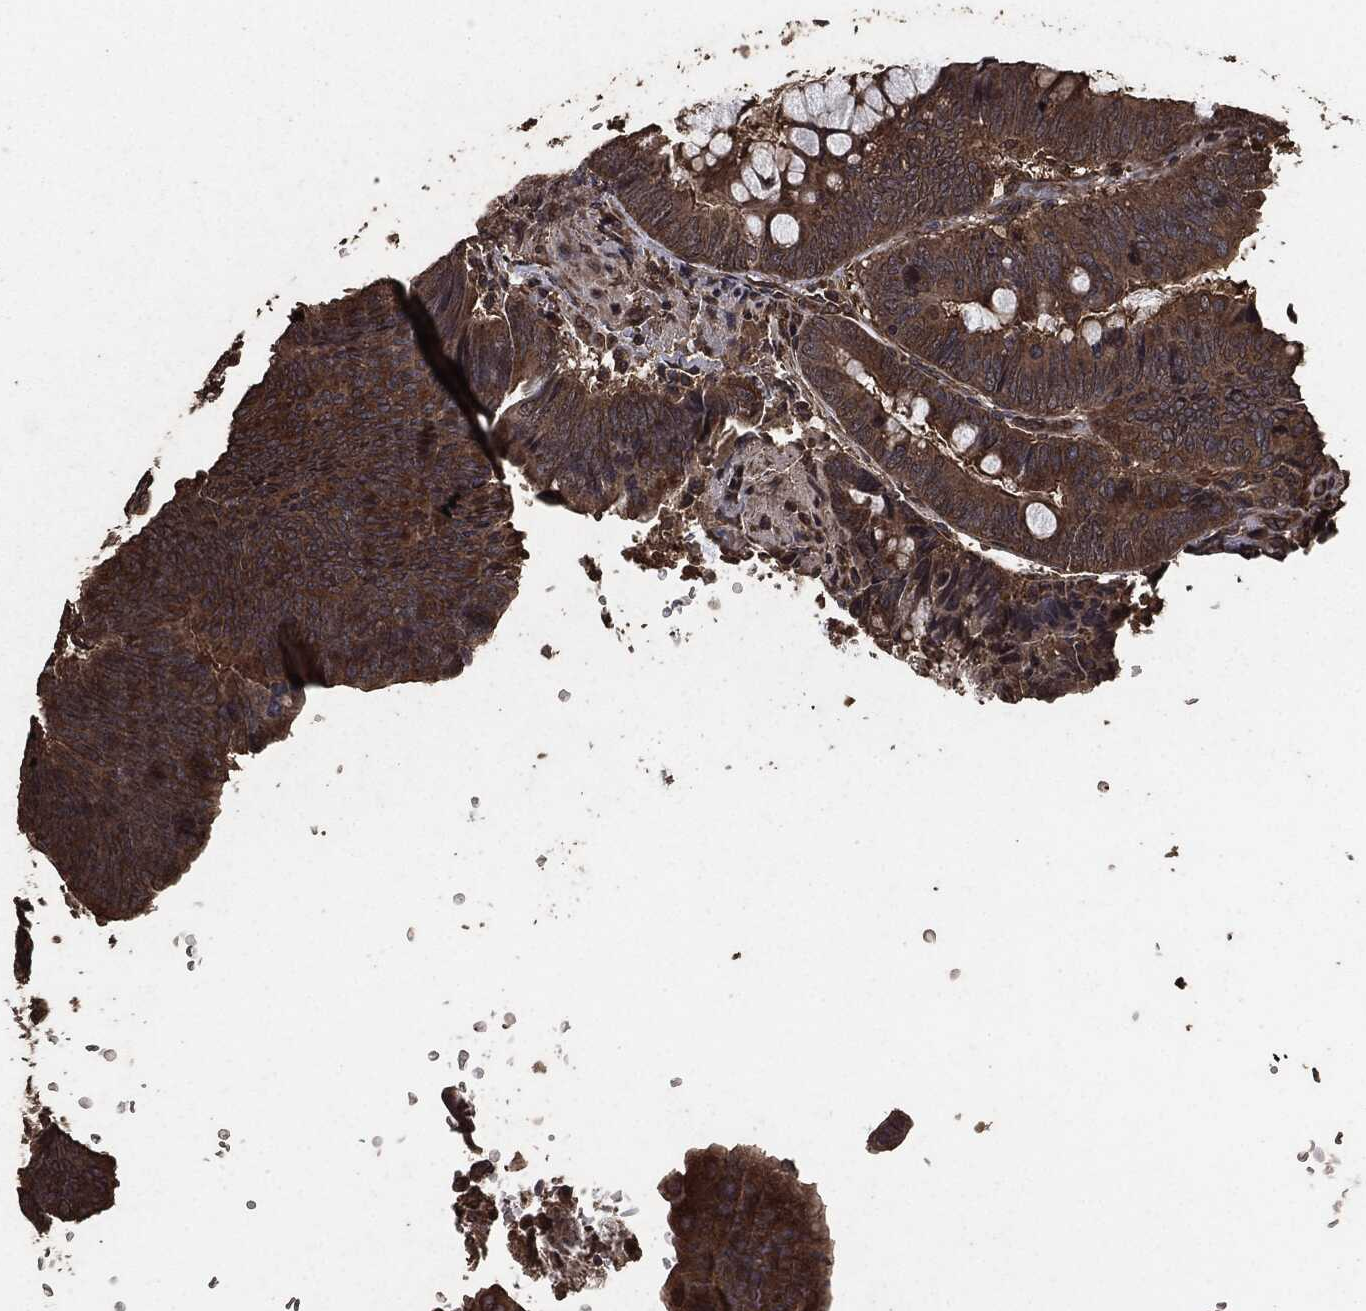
{"staining": {"intensity": "moderate", "quantity": ">75%", "location": "cytoplasmic/membranous"}, "tissue": "colorectal cancer", "cell_type": "Tumor cells", "image_type": "cancer", "snomed": [{"axis": "morphology", "description": "Normal tissue, NOS"}, {"axis": "morphology", "description": "Adenocarcinoma, NOS"}, {"axis": "topography", "description": "Rectum"}], "caption": "High-magnification brightfield microscopy of colorectal adenocarcinoma stained with DAB (brown) and counterstained with hematoxylin (blue). tumor cells exhibit moderate cytoplasmic/membranous staining is appreciated in approximately>75% of cells.", "gene": "AKT1S1", "patient": {"sex": "male", "age": 92}}